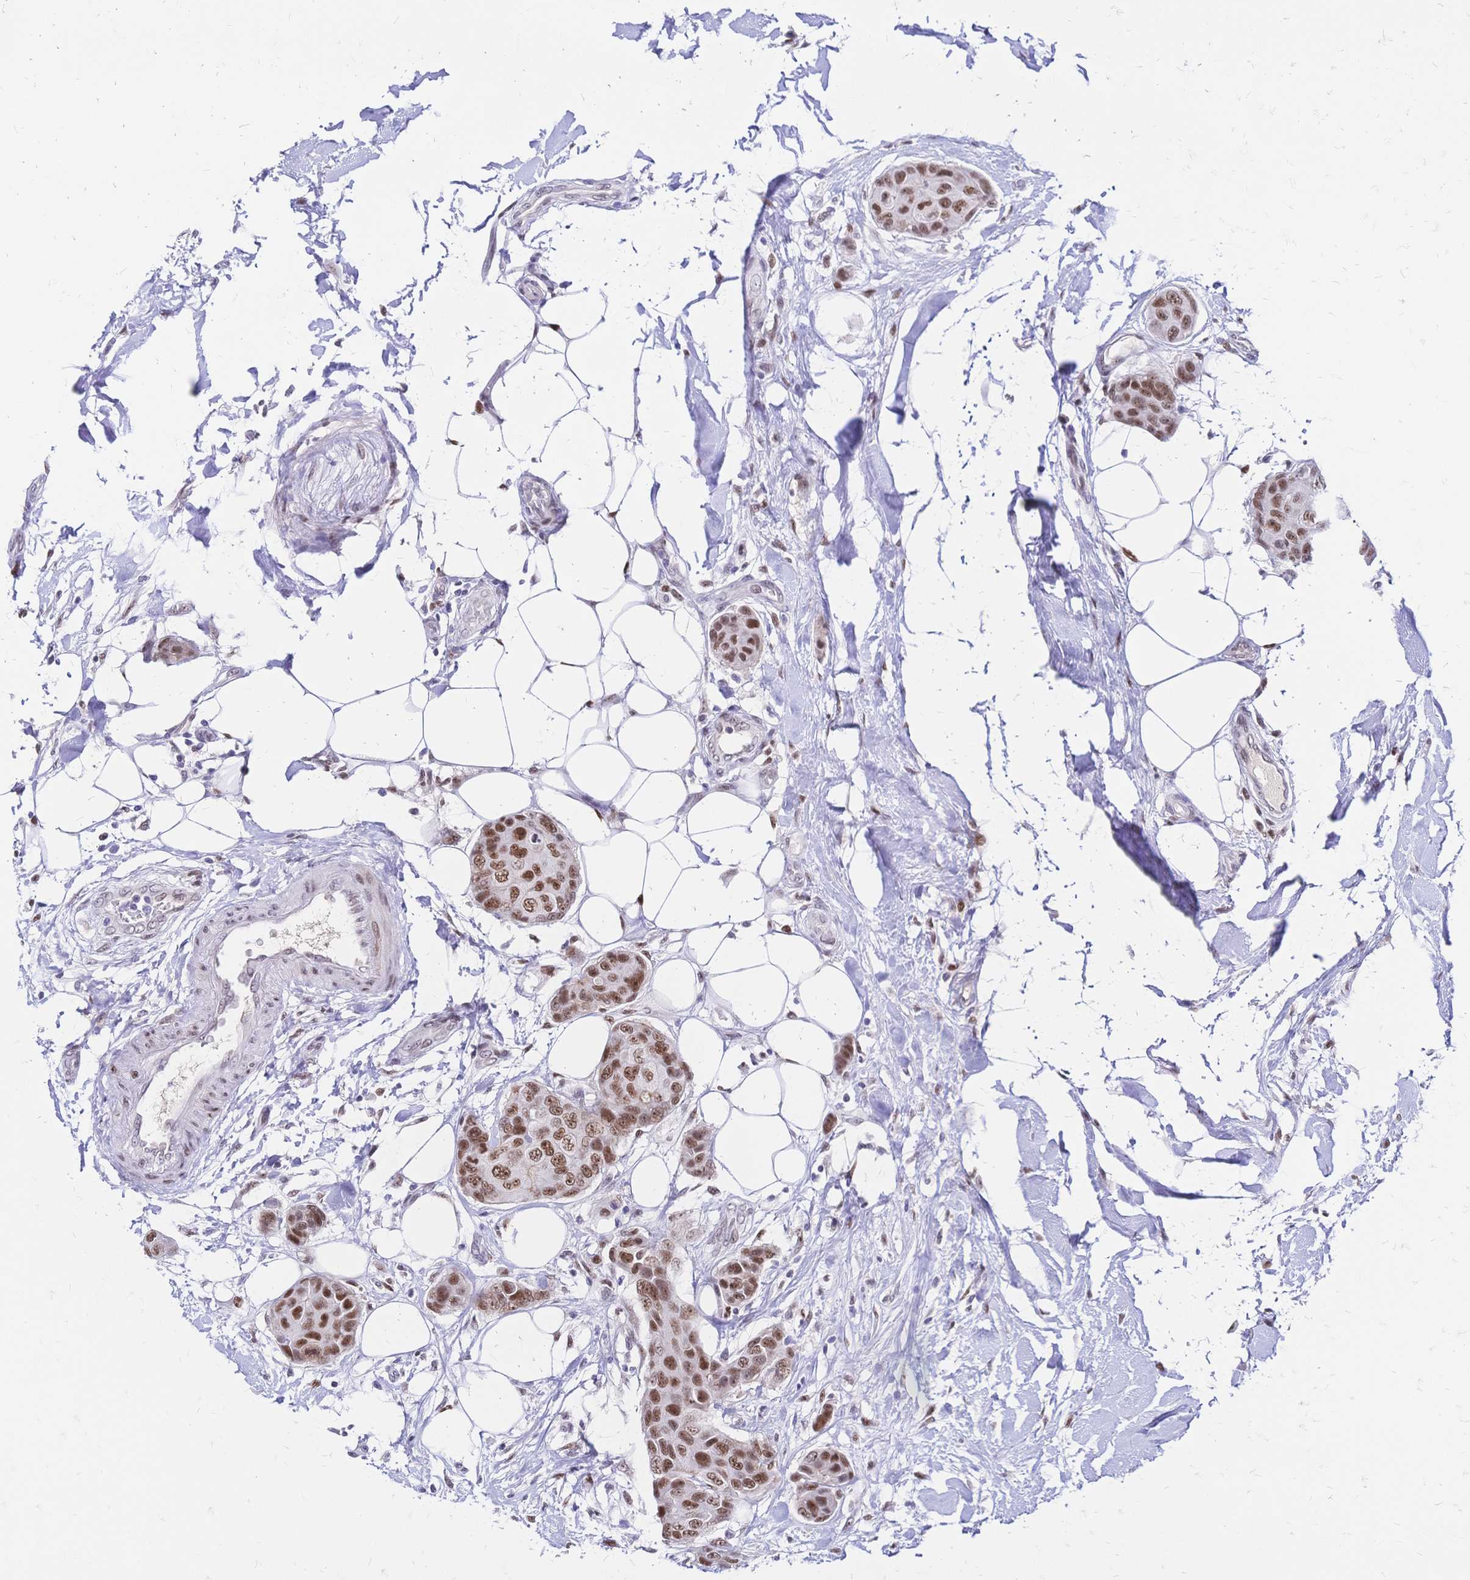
{"staining": {"intensity": "moderate", "quantity": ">75%", "location": "nuclear"}, "tissue": "breast cancer", "cell_type": "Tumor cells", "image_type": "cancer", "snomed": [{"axis": "morphology", "description": "Duct carcinoma"}, {"axis": "topography", "description": "Breast"}, {"axis": "topography", "description": "Lymph node"}], "caption": "Infiltrating ductal carcinoma (breast) stained for a protein (brown) reveals moderate nuclear positive staining in approximately >75% of tumor cells.", "gene": "NFIC", "patient": {"sex": "female", "age": 80}}